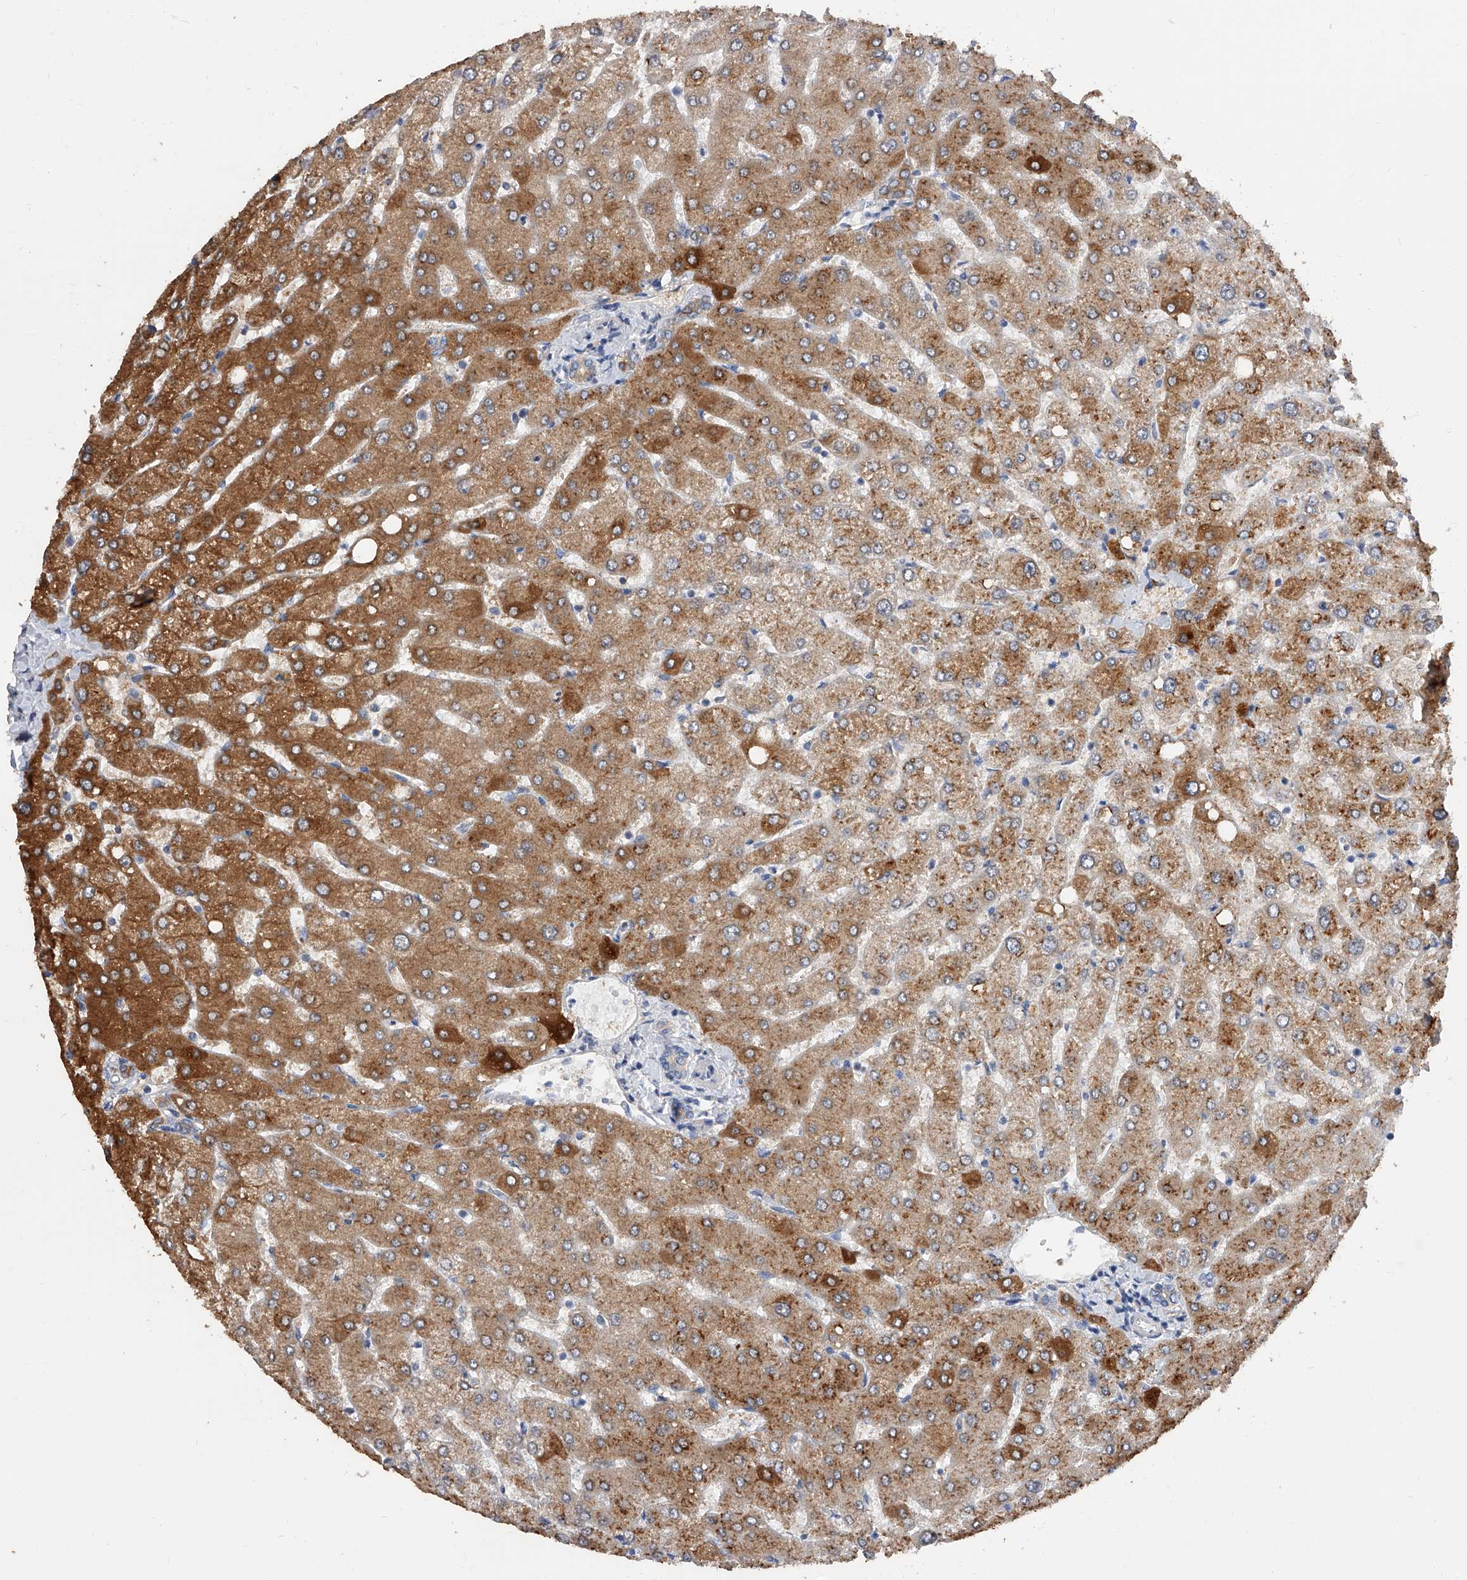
{"staining": {"intensity": "weak", "quantity": "25%-75%", "location": "cytoplasmic/membranous"}, "tissue": "liver", "cell_type": "Cholangiocytes", "image_type": "normal", "snomed": [{"axis": "morphology", "description": "Normal tissue, NOS"}, {"axis": "topography", "description": "Liver"}], "caption": "Protein expression analysis of benign liver reveals weak cytoplasmic/membranous expression in about 25%-75% of cholangiocytes.", "gene": "PDSS2", "patient": {"sex": "female", "age": 54}}